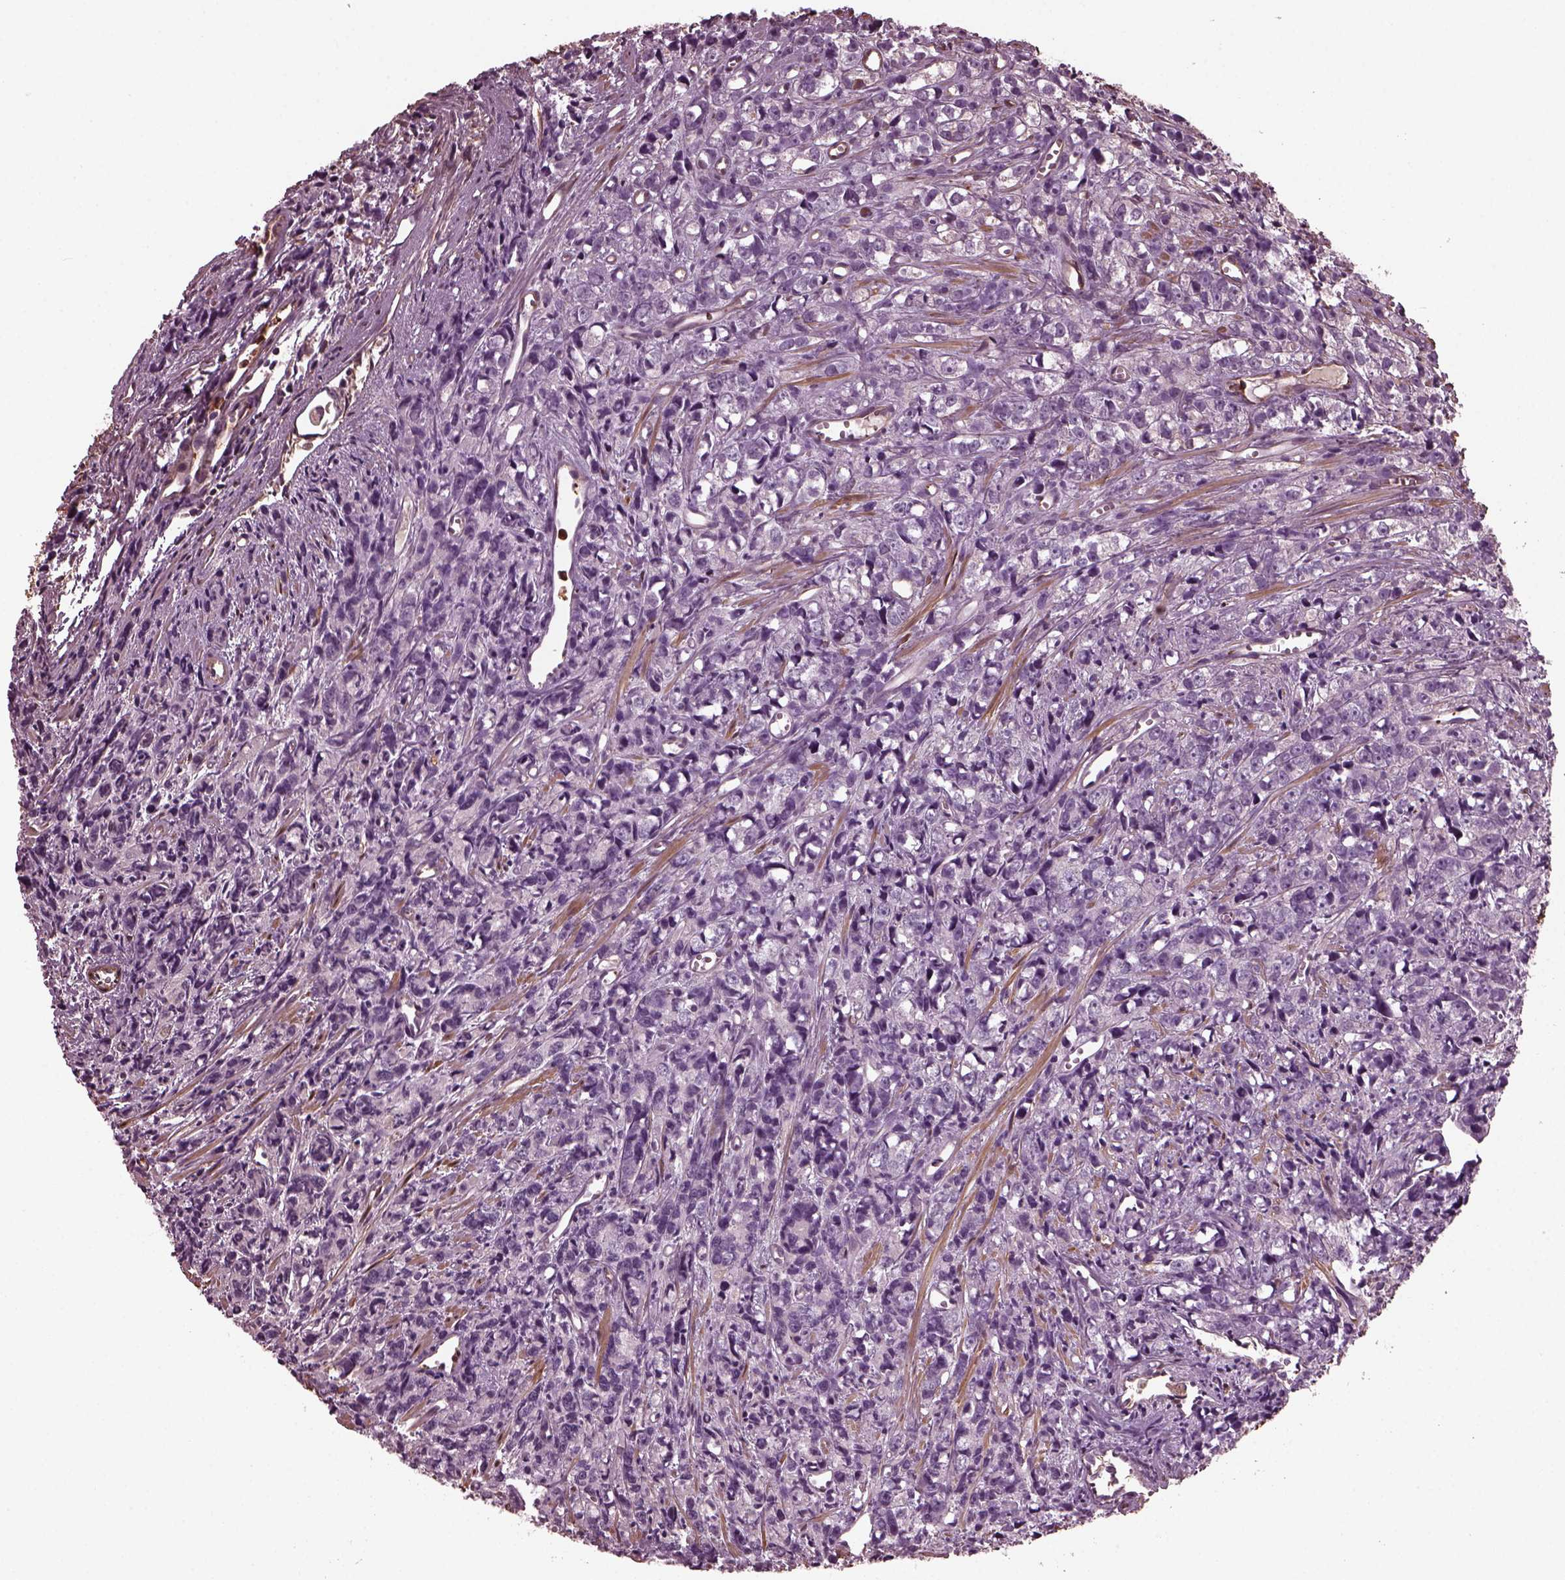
{"staining": {"intensity": "negative", "quantity": "none", "location": "none"}, "tissue": "prostate cancer", "cell_type": "Tumor cells", "image_type": "cancer", "snomed": [{"axis": "morphology", "description": "Adenocarcinoma, High grade"}, {"axis": "topography", "description": "Prostate"}], "caption": "This is a histopathology image of immunohistochemistry staining of high-grade adenocarcinoma (prostate), which shows no staining in tumor cells.", "gene": "MYL6", "patient": {"sex": "male", "age": 77}}